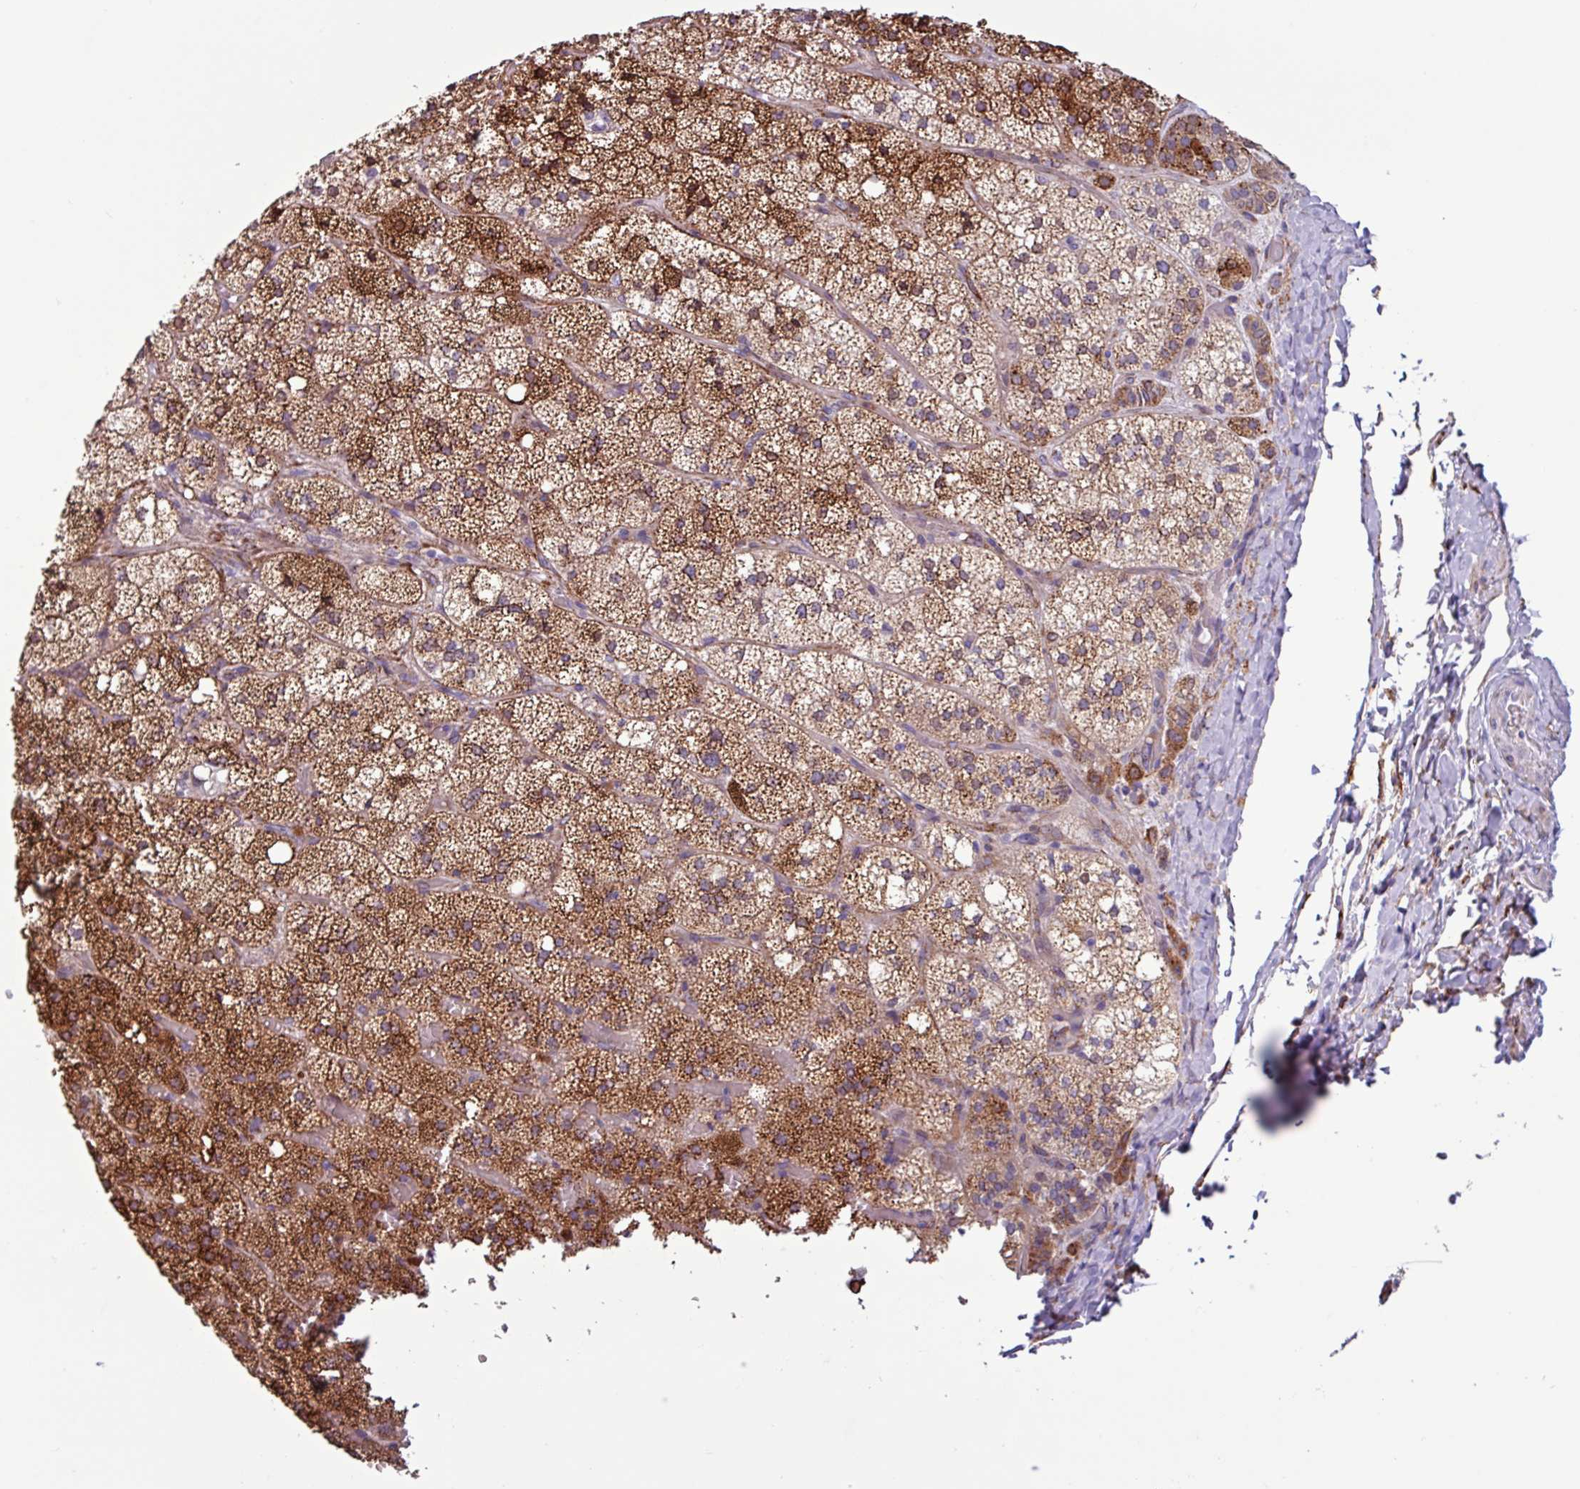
{"staining": {"intensity": "strong", "quantity": ">75%", "location": "cytoplasmic/membranous"}, "tissue": "adrenal gland", "cell_type": "Glandular cells", "image_type": "normal", "snomed": [{"axis": "morphology", "description": "Normal tissue, NOS"}, {"axis": "topography", "description": "Adrenal gland"}], "caption": "Benign adrenal gland displays strong cytoplasmic/membranous expression in approximately >75% of glandular cells.", "gene": "PPP1R35", "patient": {"sex": "male", "age": 53}}